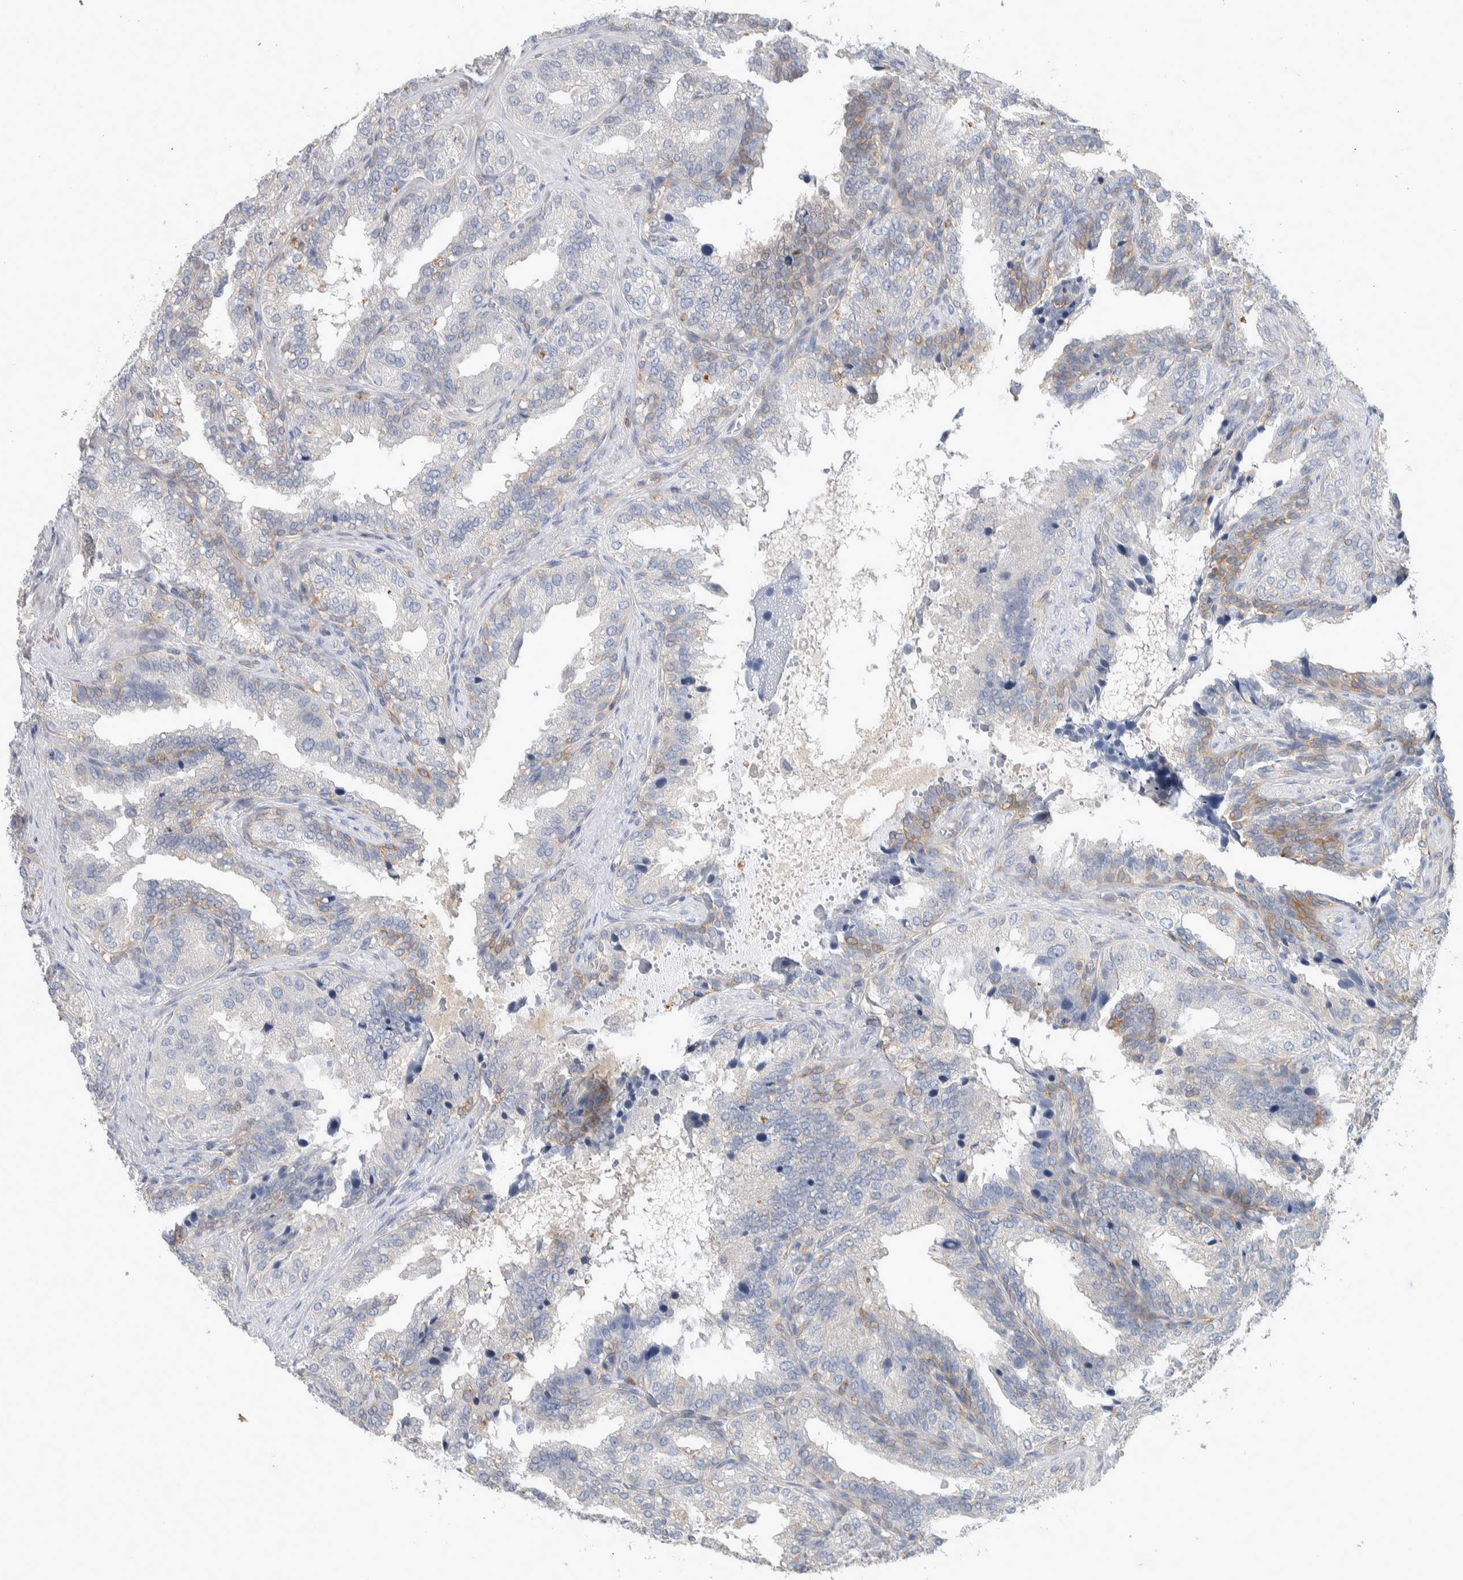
{"staining": {"intensity": "weak", "quantity": "<25%", "location": "cytoplasmic/membranous"}, "tissue": "seminal vesicle", "cell_type": "Glandular cells", "image_type": "normal", "snomed": [{"axis": "morphology", "description": "Normal tissue, NOS"}, {"axis": "topography", "description": "Prostate"}, {"axis": "topography", "description": "Seminal veicle"}], "caption": "DAB (3,3'-diaminobenzidine) immunohistochemical staining of unremarkable seminal vesicle shows no significant expression in glandular cells. The staining was performed using DAB to visualize the protein expression in brown, while the nuclei were stained in blue with hematoxylin (Magnification: 20x).", "gene": "NFKB2", "patient": {"sex": "male", "age": 51}}